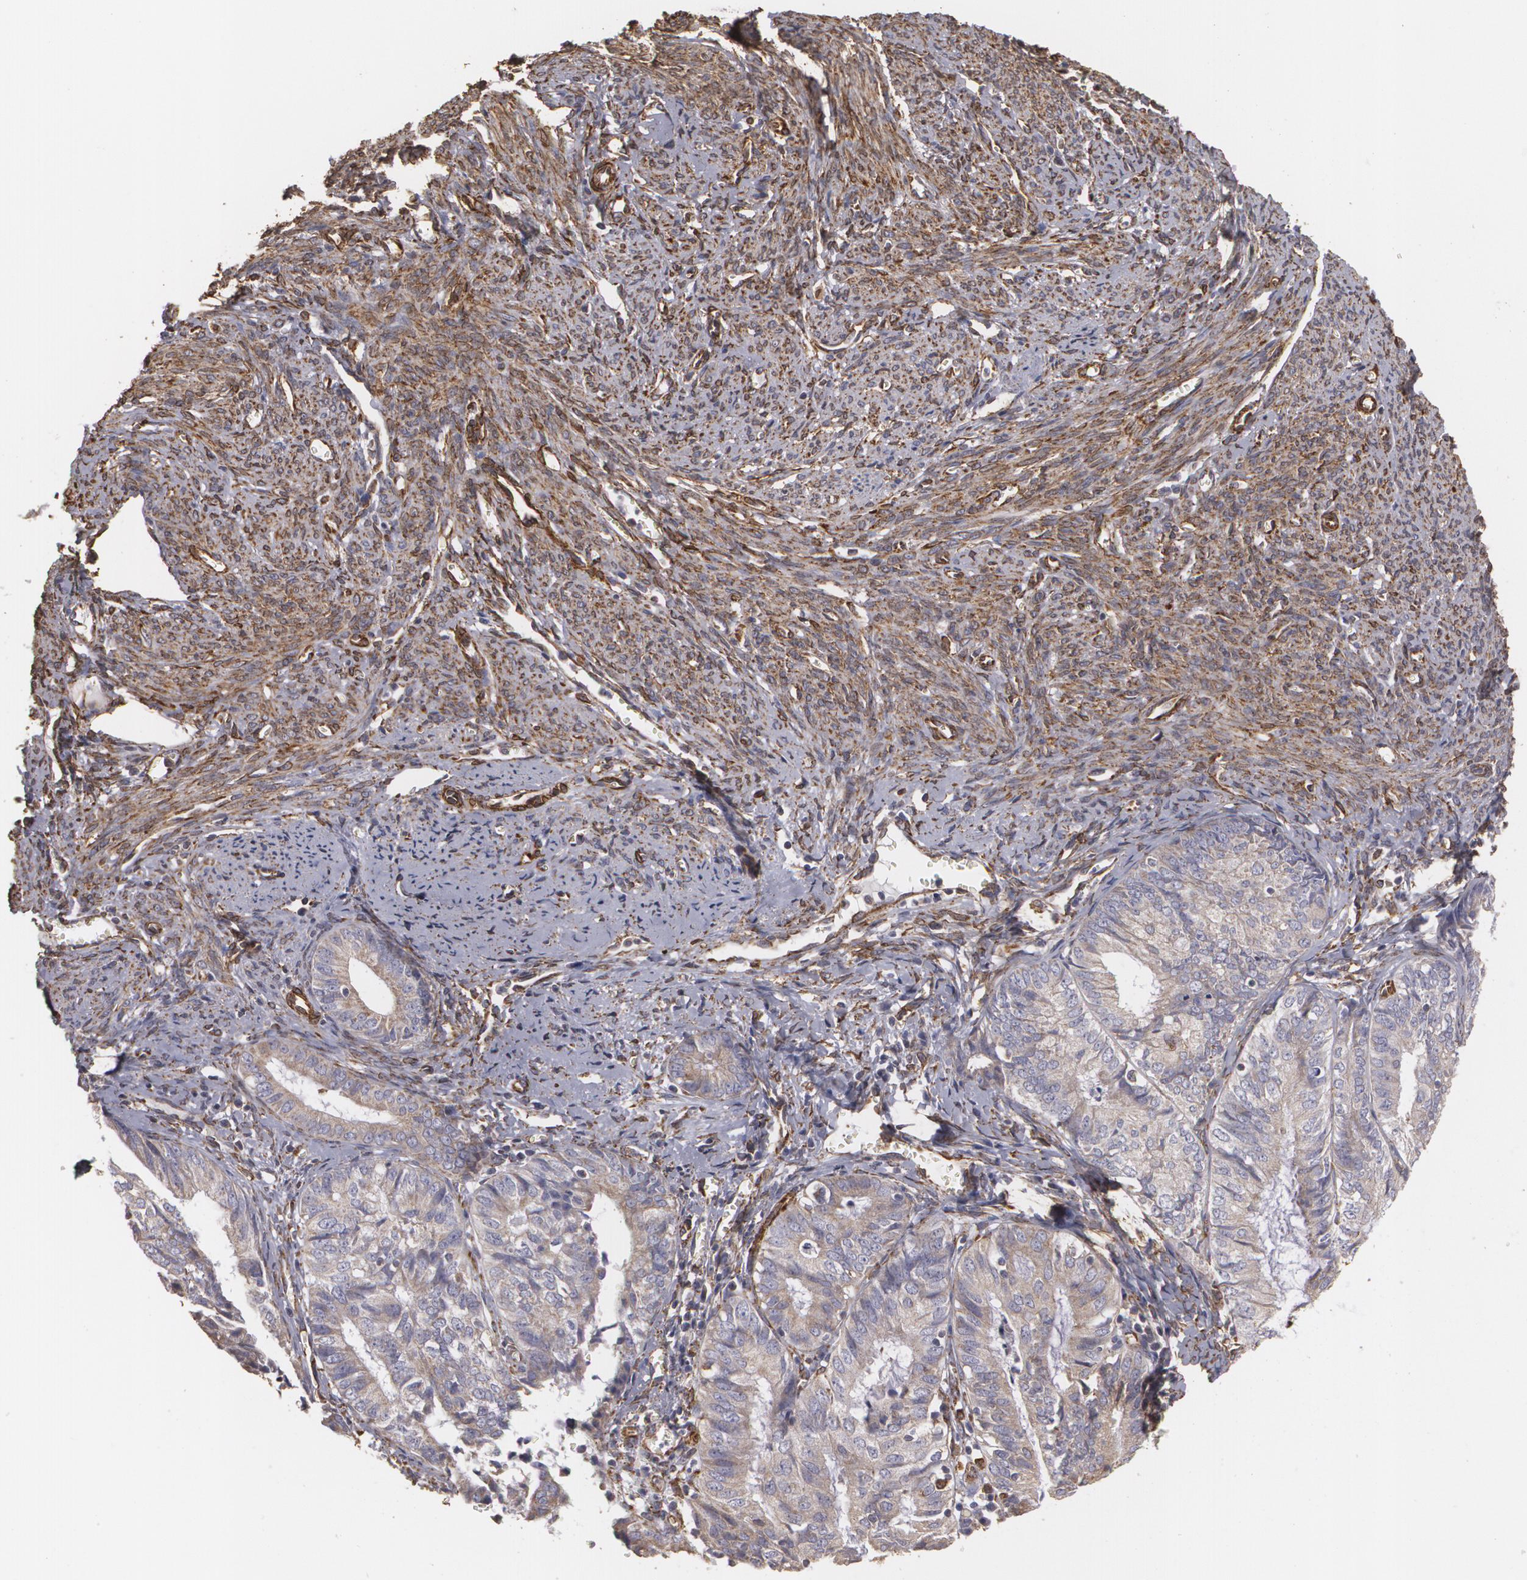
{"staining": {"intensity": "weak", "quantity": ">75%", "location": "cytoplasmic/membranous"}, "tissue": "endometrial cancer", "cell_type": "Tumor cells", "image_type": "cancer", "snomed": [{"axis": "morphology", "description": "Adenocarcinoma, NOS"}, {"axis": "topography", "description": "Endometrium"}], "caption": "Immunohistochemical staining of human endometrial cancer displays low levels of weak cytoplasmic/membranous protein expression in about >75% of tumor cells.", "gene": "CYB5R3", "patient": {"sex": "female", "age": 66}}